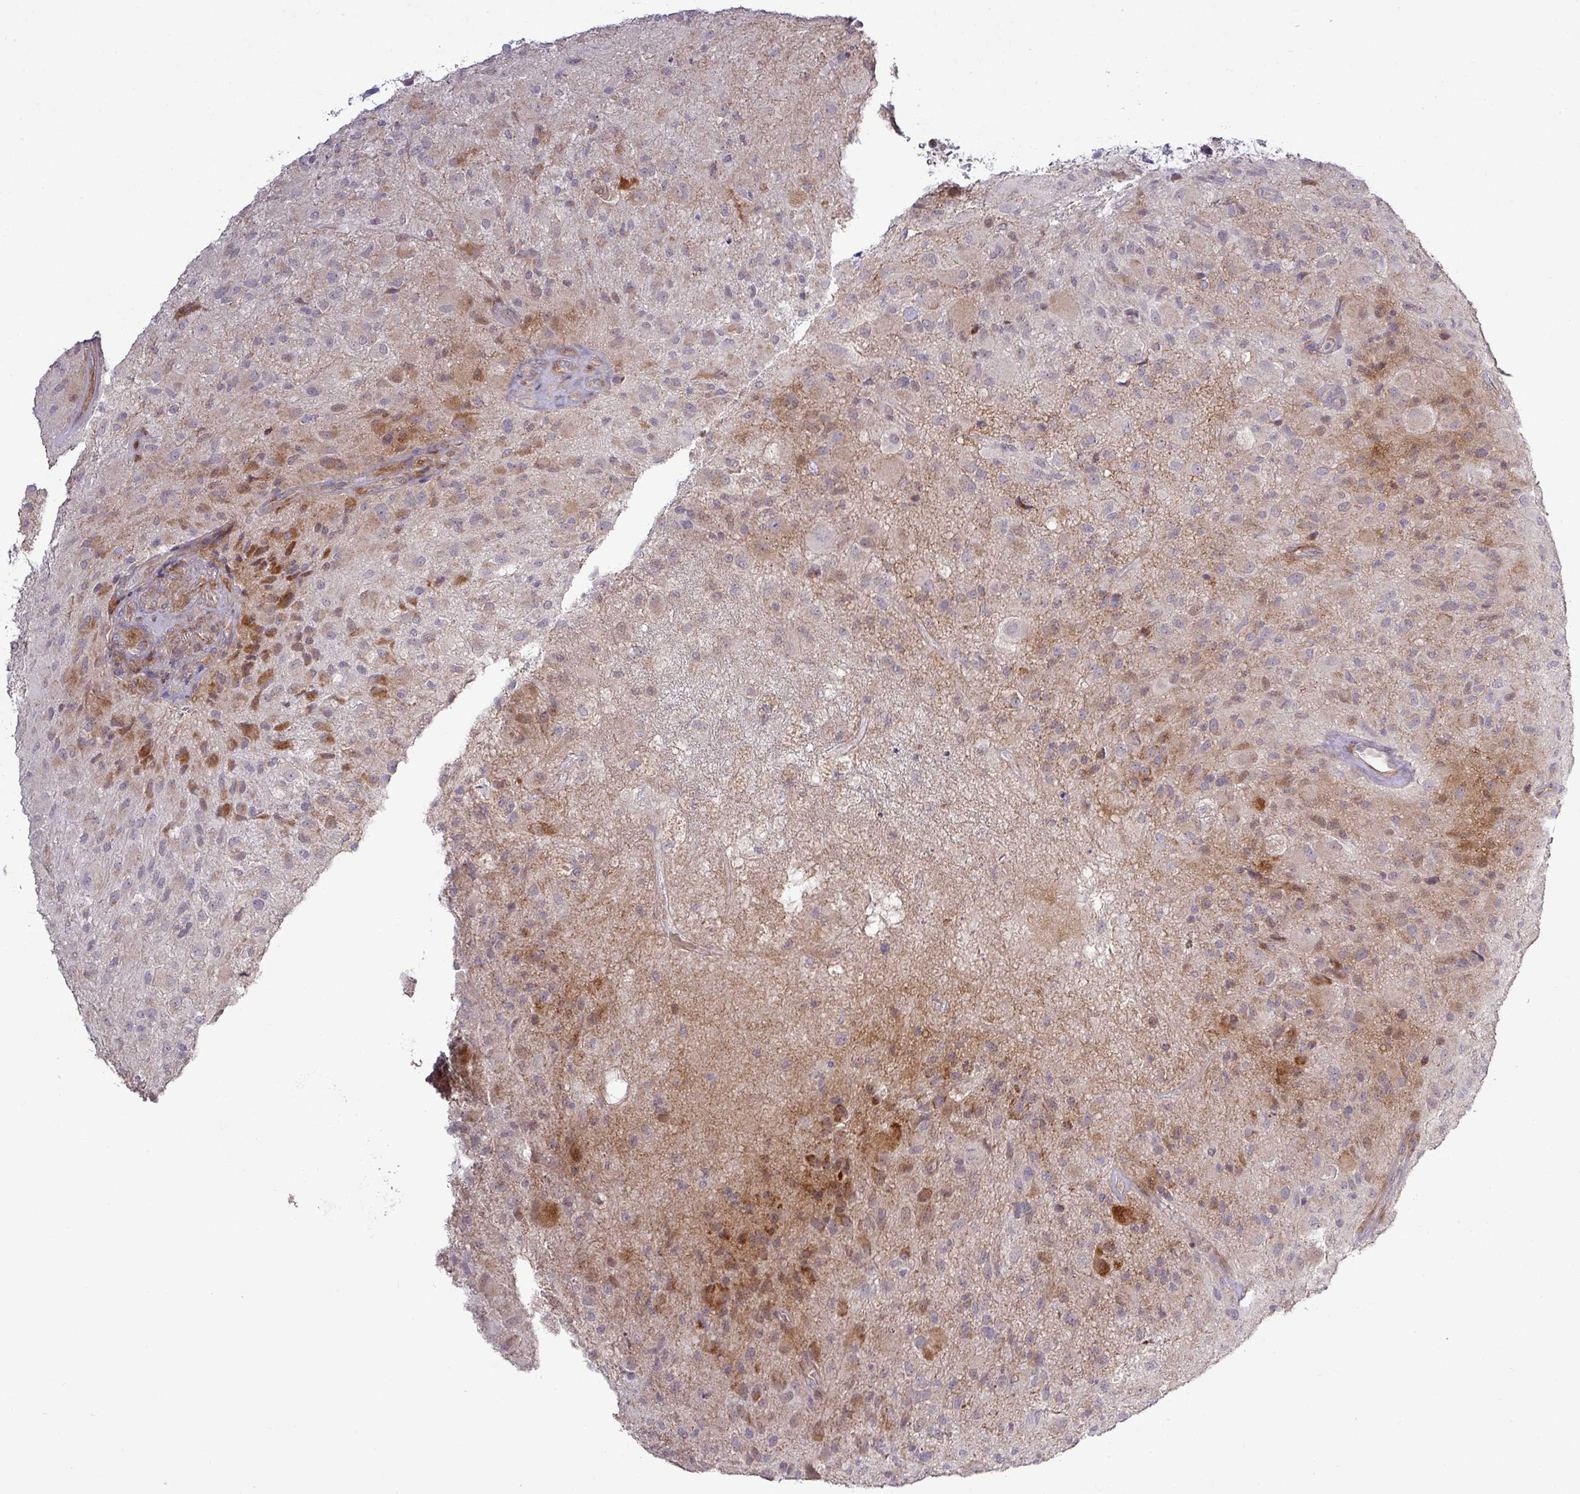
{"staining": {"intensity": "strong", "quantity": "<25%", "location": "cytoplasmic/membranous"}, "tissue": "glioma", "cell_type": "Tumor cells", "image_type": "cancer", "snomed": [{"axis": "morphology", "description": "Glioma, malignant, High grade"}, {"axis": "topography", "description": "Brain"}], "caption": "Protein analysis of glioma tissue demonstrates strong cytoplasmic/membranous expression in approximately <25% of tumor cells.", "gene": "TPRA1", "patient": {"sex": "female", "age": 67}}